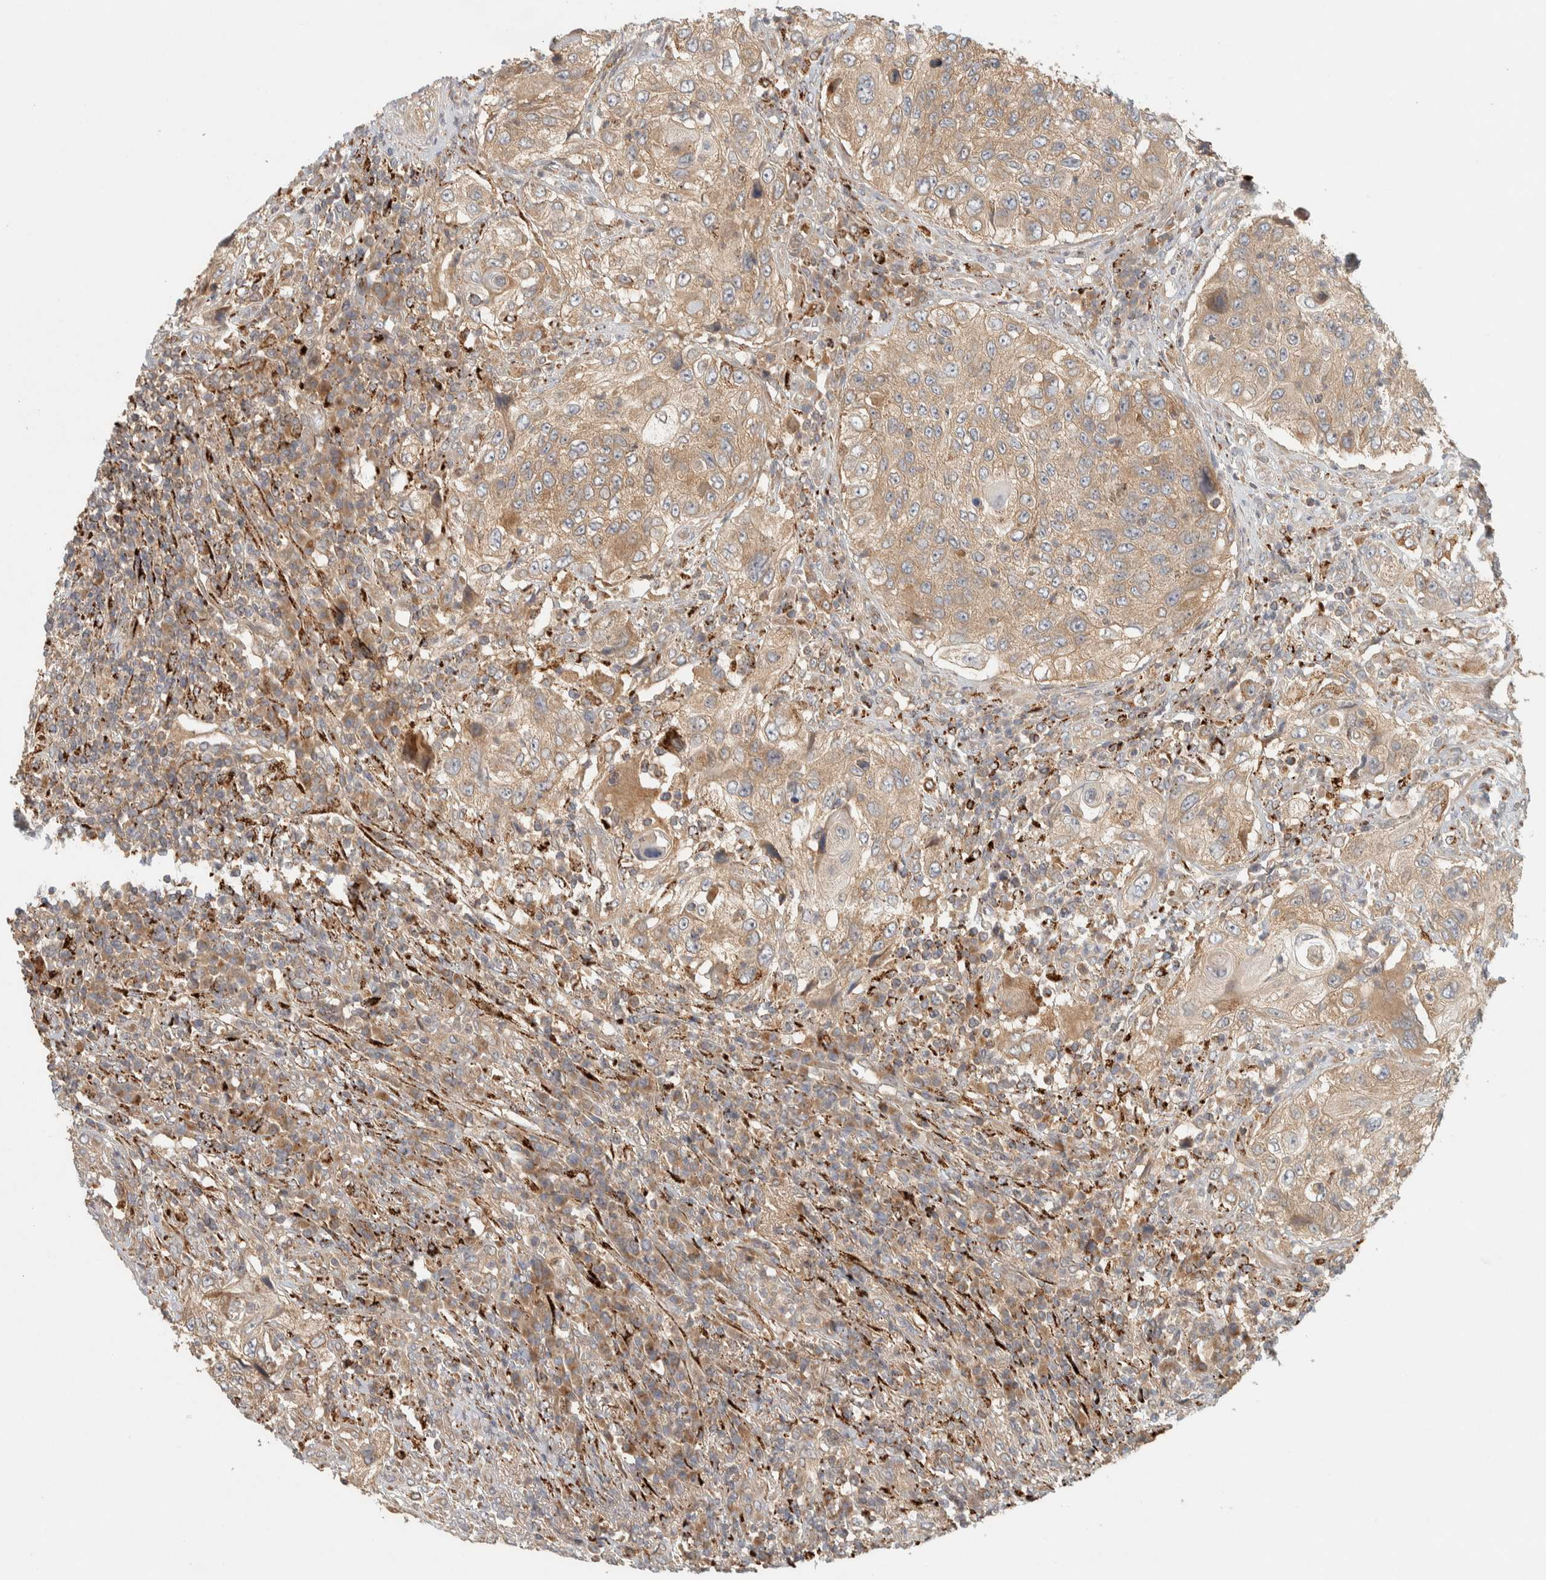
{"staining": {"intensity": "moderate", "quantity": ">75%", "location": "cytoplasmic/membranous"}, "tissue": "urothelial cancer", "cell_type": "Tumor cells", "image_type": "cancer", "snomed": [{"axis": "morphology", "description": "Urothelial carcinoma, High grade"}, {"axis": "topography", "description": "Urinary bladder"}], "caption": "Tumor cells exhibit medium levels of moderate cytoplasmic/membranous expression in about >75% of cells in human urothelial carcinoma (high-grade). The staining is performed using DAB (3,3'-diaminobenzidine) brown chromogen to label protein expression. The nuclei are counter-stained blue using hematoxylin.", "gene": "FAM167A", "patient": {"sex": "female", "age": 60}}